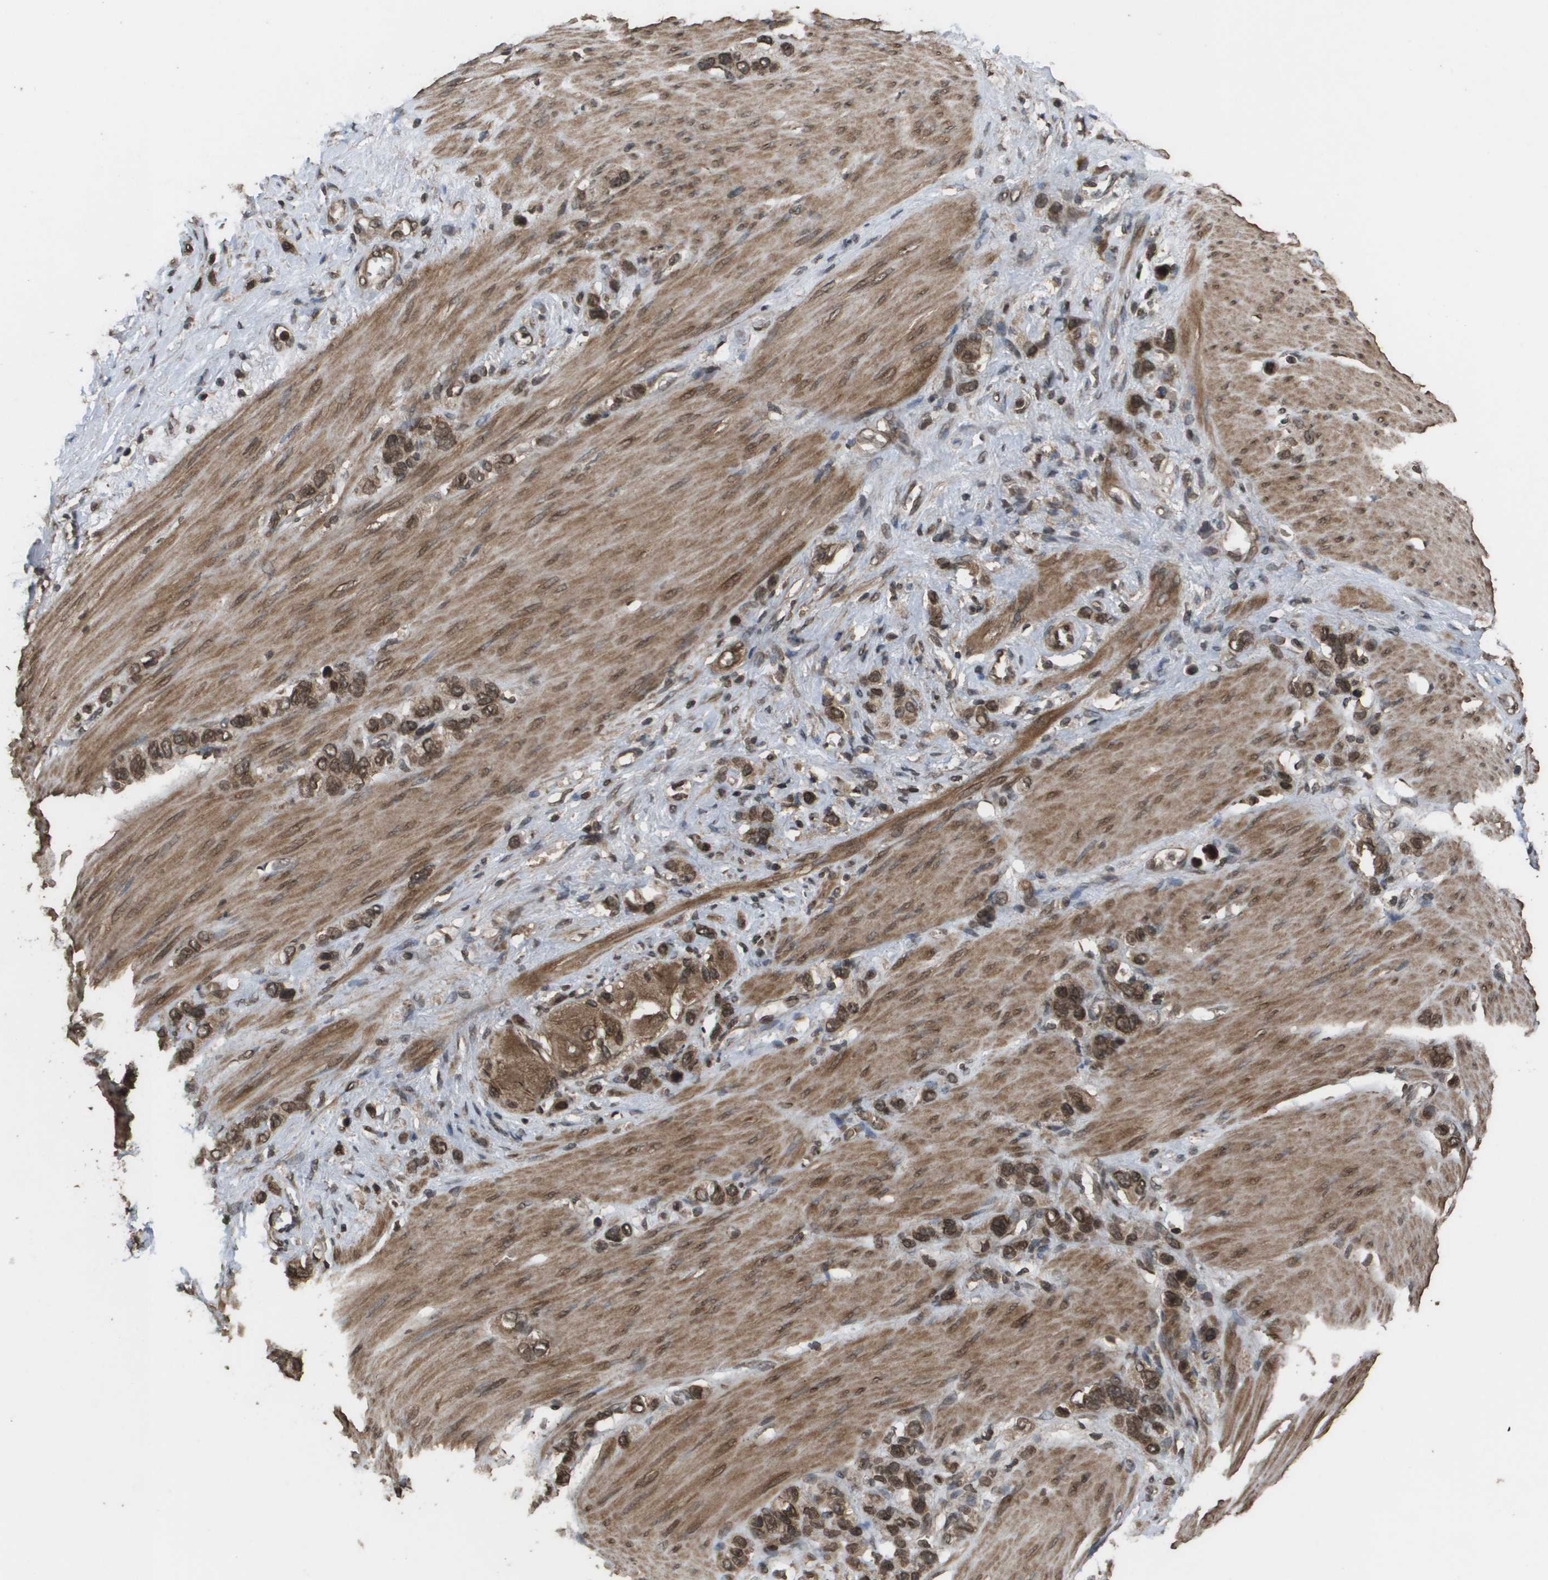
{"staining": {"intensity": "moderate", "quantity": ">75%", "location": "cytoplasmic/membranous,nuclear"}, "tissue": "stomach cancer", "cell_type": "Tumor cells", "image_type": "cancer", "snomed": [{"axis": "morphology", "description": "Adenocarcinoma, NOS"}, {"axis": "morphology", "description": "Adenocarcinoma, High grade"}, {"axis": "topography", "description": "Stomach, upper"}, {"axis": "topography", "description": "Stomach, lower"}], "caption": "A brown stain labels moderate cytoplasmic/membranous and nuclear expression of a protein in human stomach cancer (adenocarcinoma (high-grade)) tumor cells. The staining is performed using DAB (3,3'-diaminobenzidine) brown chromogen to label protein expression. The nuclei are counter-stained blue using hematoxylin.", "gene": "AXIN2", "patient": {"sex": "female", "age": 65}}